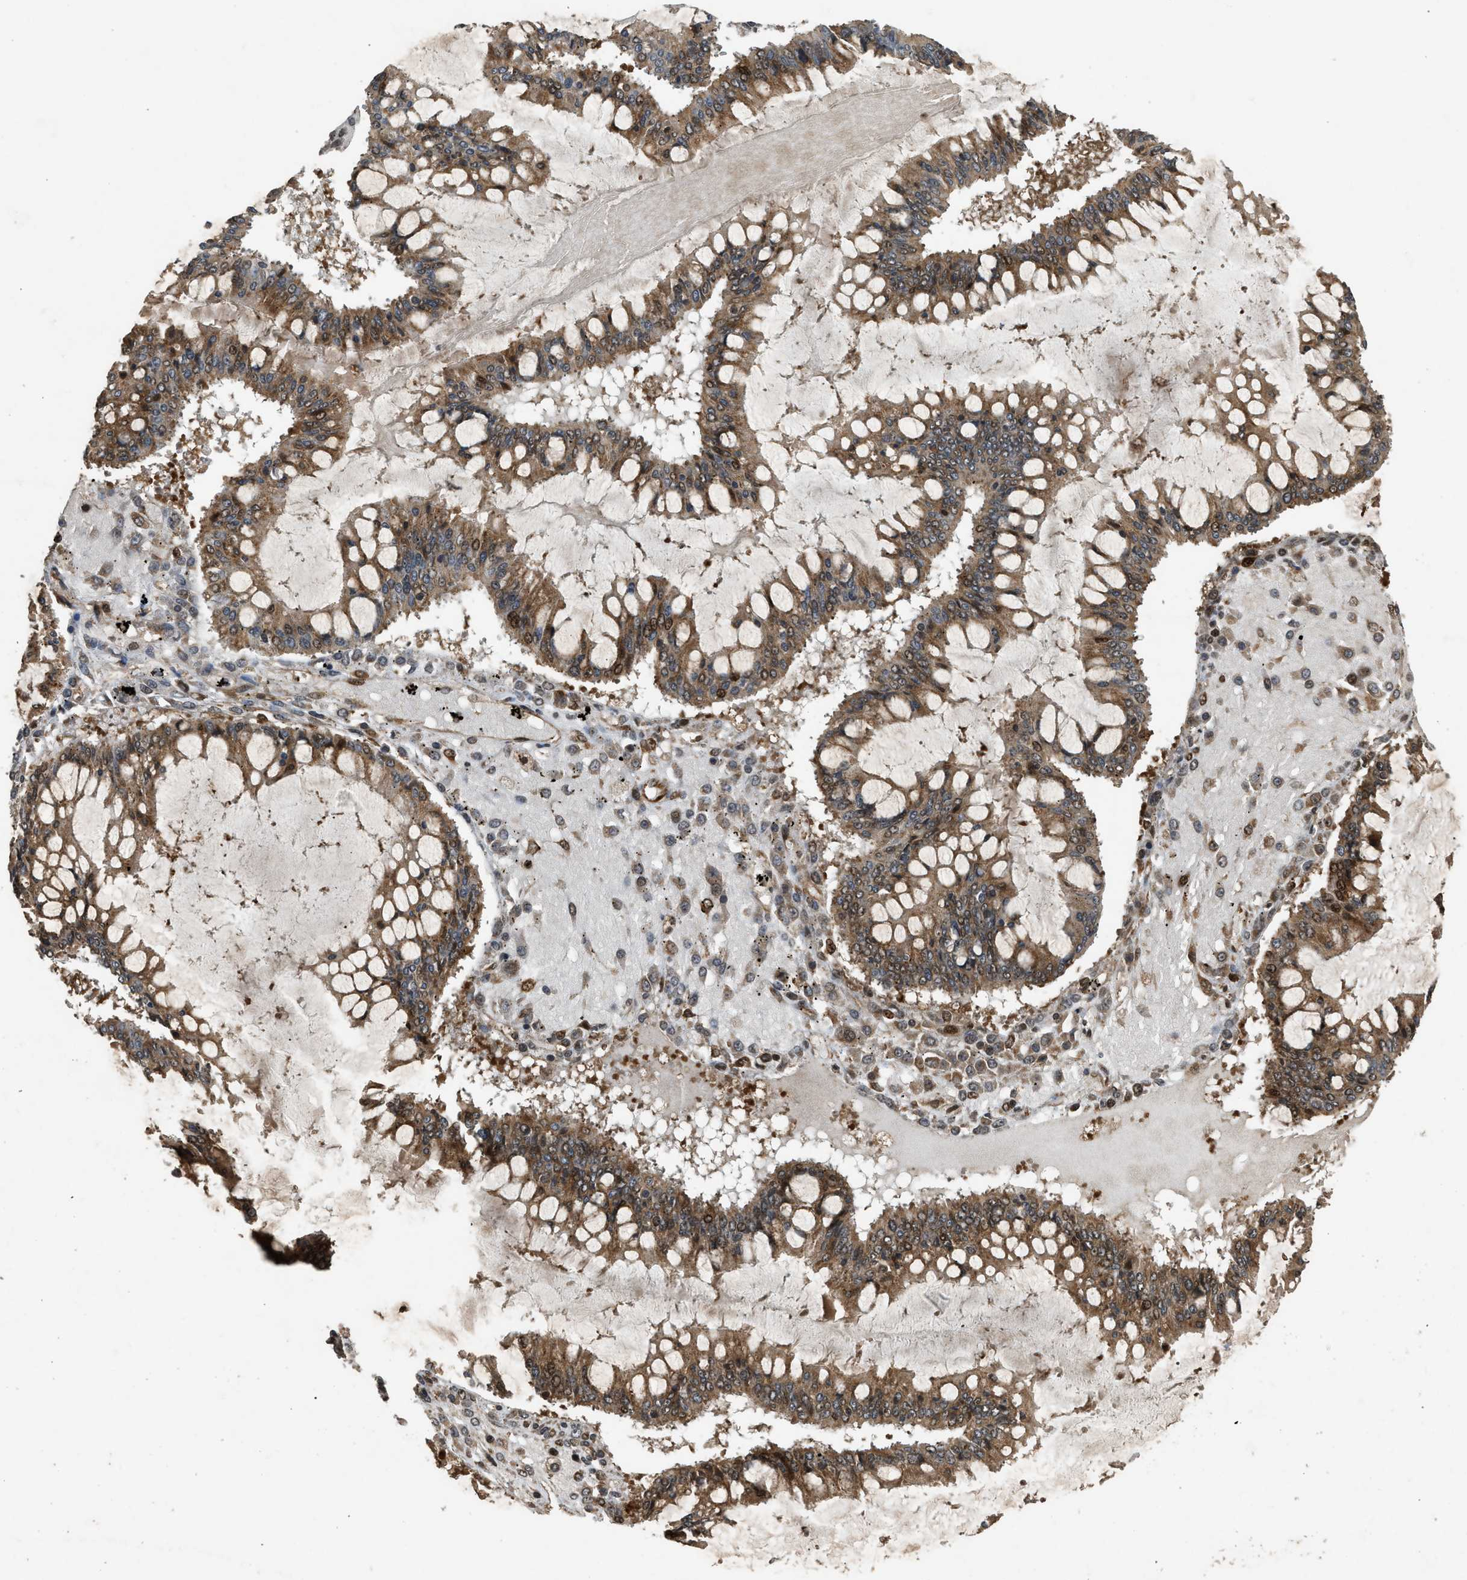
{"staining": {"intensity": "moderate", "quantity": ">75%", "location": "cytoplasmic/membranous"}, "tissue": "ovarian cancer", "cell_type": "Tumor cells", "image_type": "cancer", "snomed": [{"axis": "morphology", "description": "Cystadenocarcinoma, mucinous, NOS"}, {"axis": "topography", "description": "Ovary"}], "caption": "A brown stain shows moderate cytoplasmic/membranous positivity of a protein in ovarian cancer (mucinous cystadenocarcinoma) tumor cells.", "gene": "TXNL1", "patient": {"sex": "female", "age": 73}}